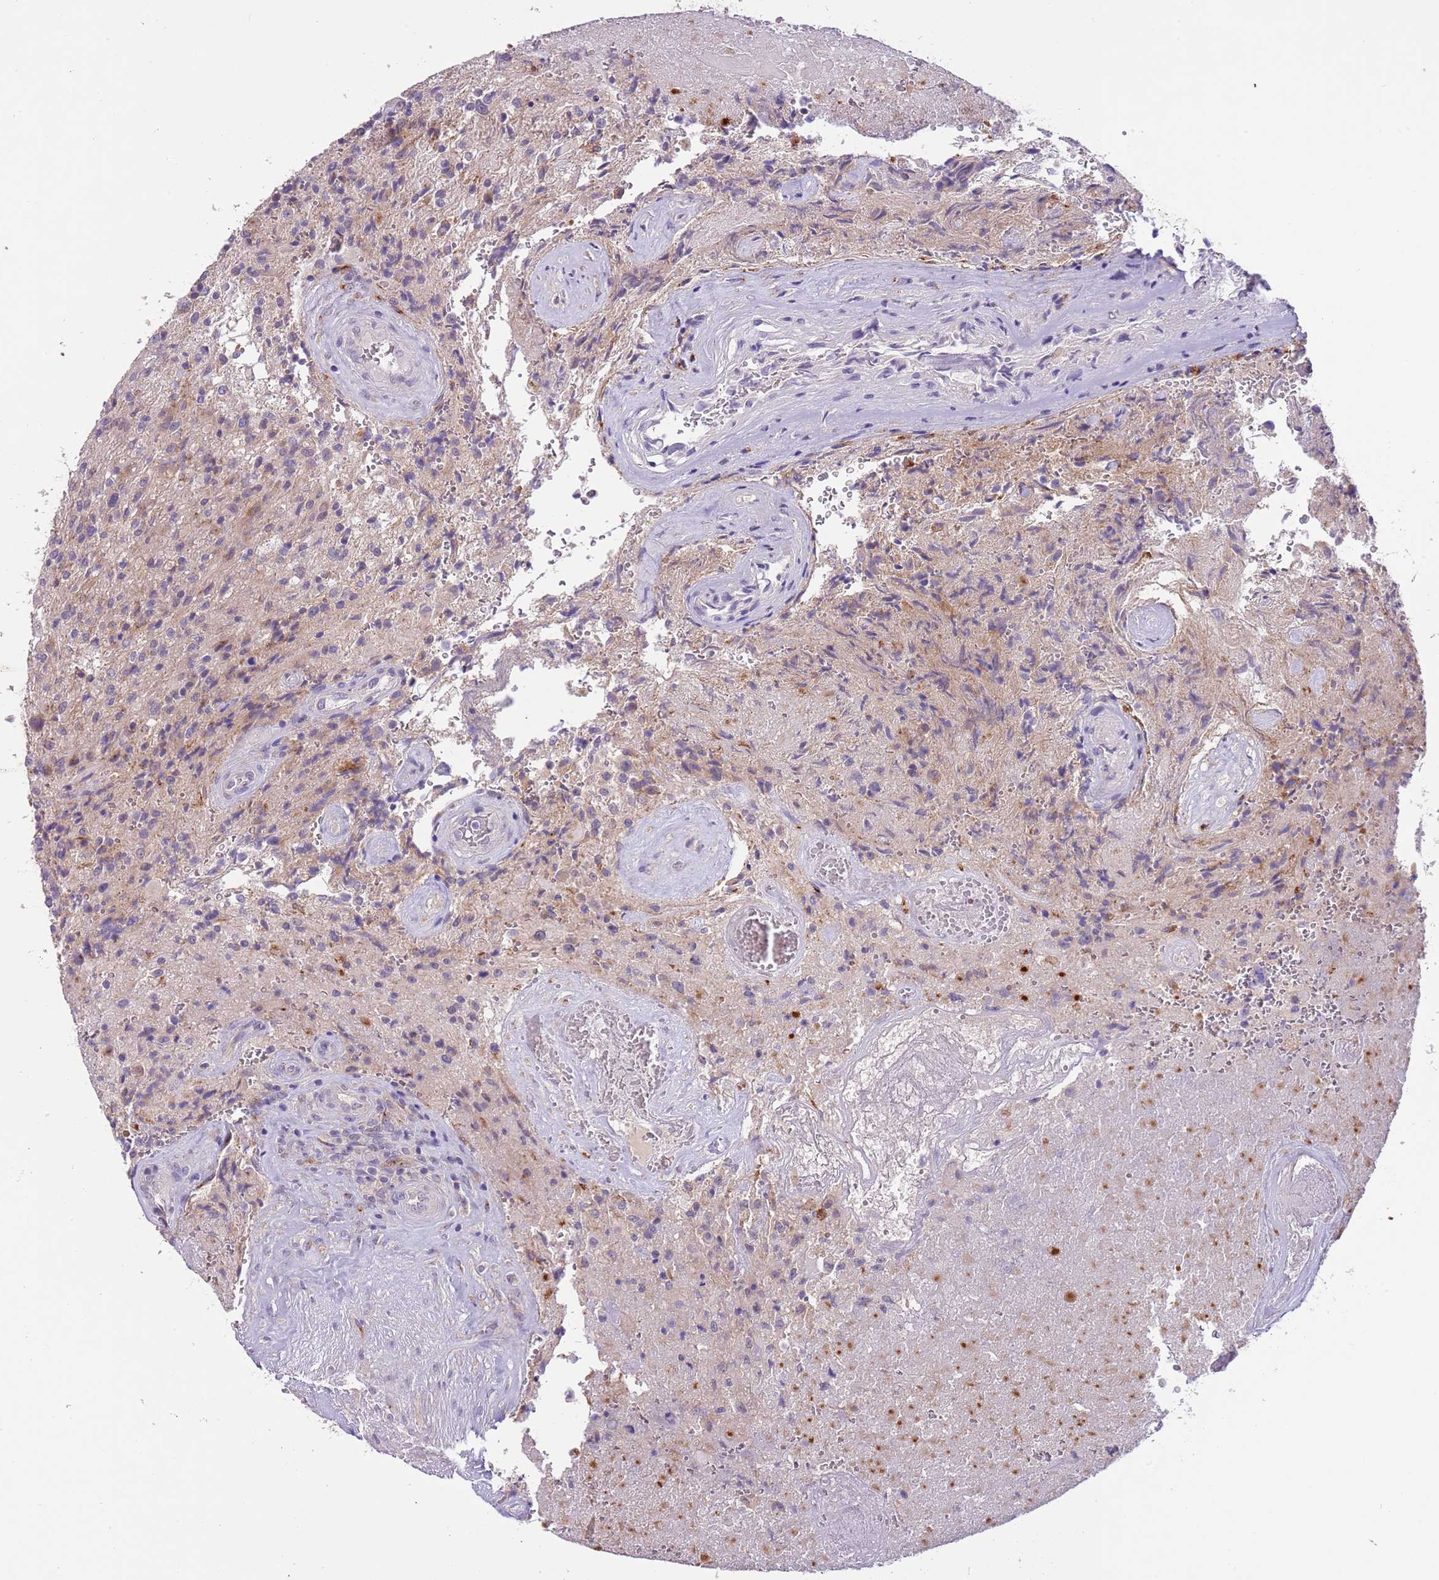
{"staining": {"intensity": "negative", "quantity": "none", "location": "none"}, "tissue": "glioma", "cell_type": "Tumor cells", "image_type": "cancer", "snomed": [{"axis": "morphology", "description": "Normal tissue, NOS"}, {"axis": "morphology", "description": "Glioma, malignant, High grade"}, {"axis": "topography", "description": "Cerebral cortex"}], "caption": "There is no significant positivity in tumor cells of high-grade glioma (malignant). The staining was performed using DAB (3,3'-diaminobenzidine) to visualize the protein expression in brown, while the nuclei were stained in blue with hematoxylin (Magnification: 20x).", "gene": "CFAP73", "patient": {"sex": "male", "age": 56}}